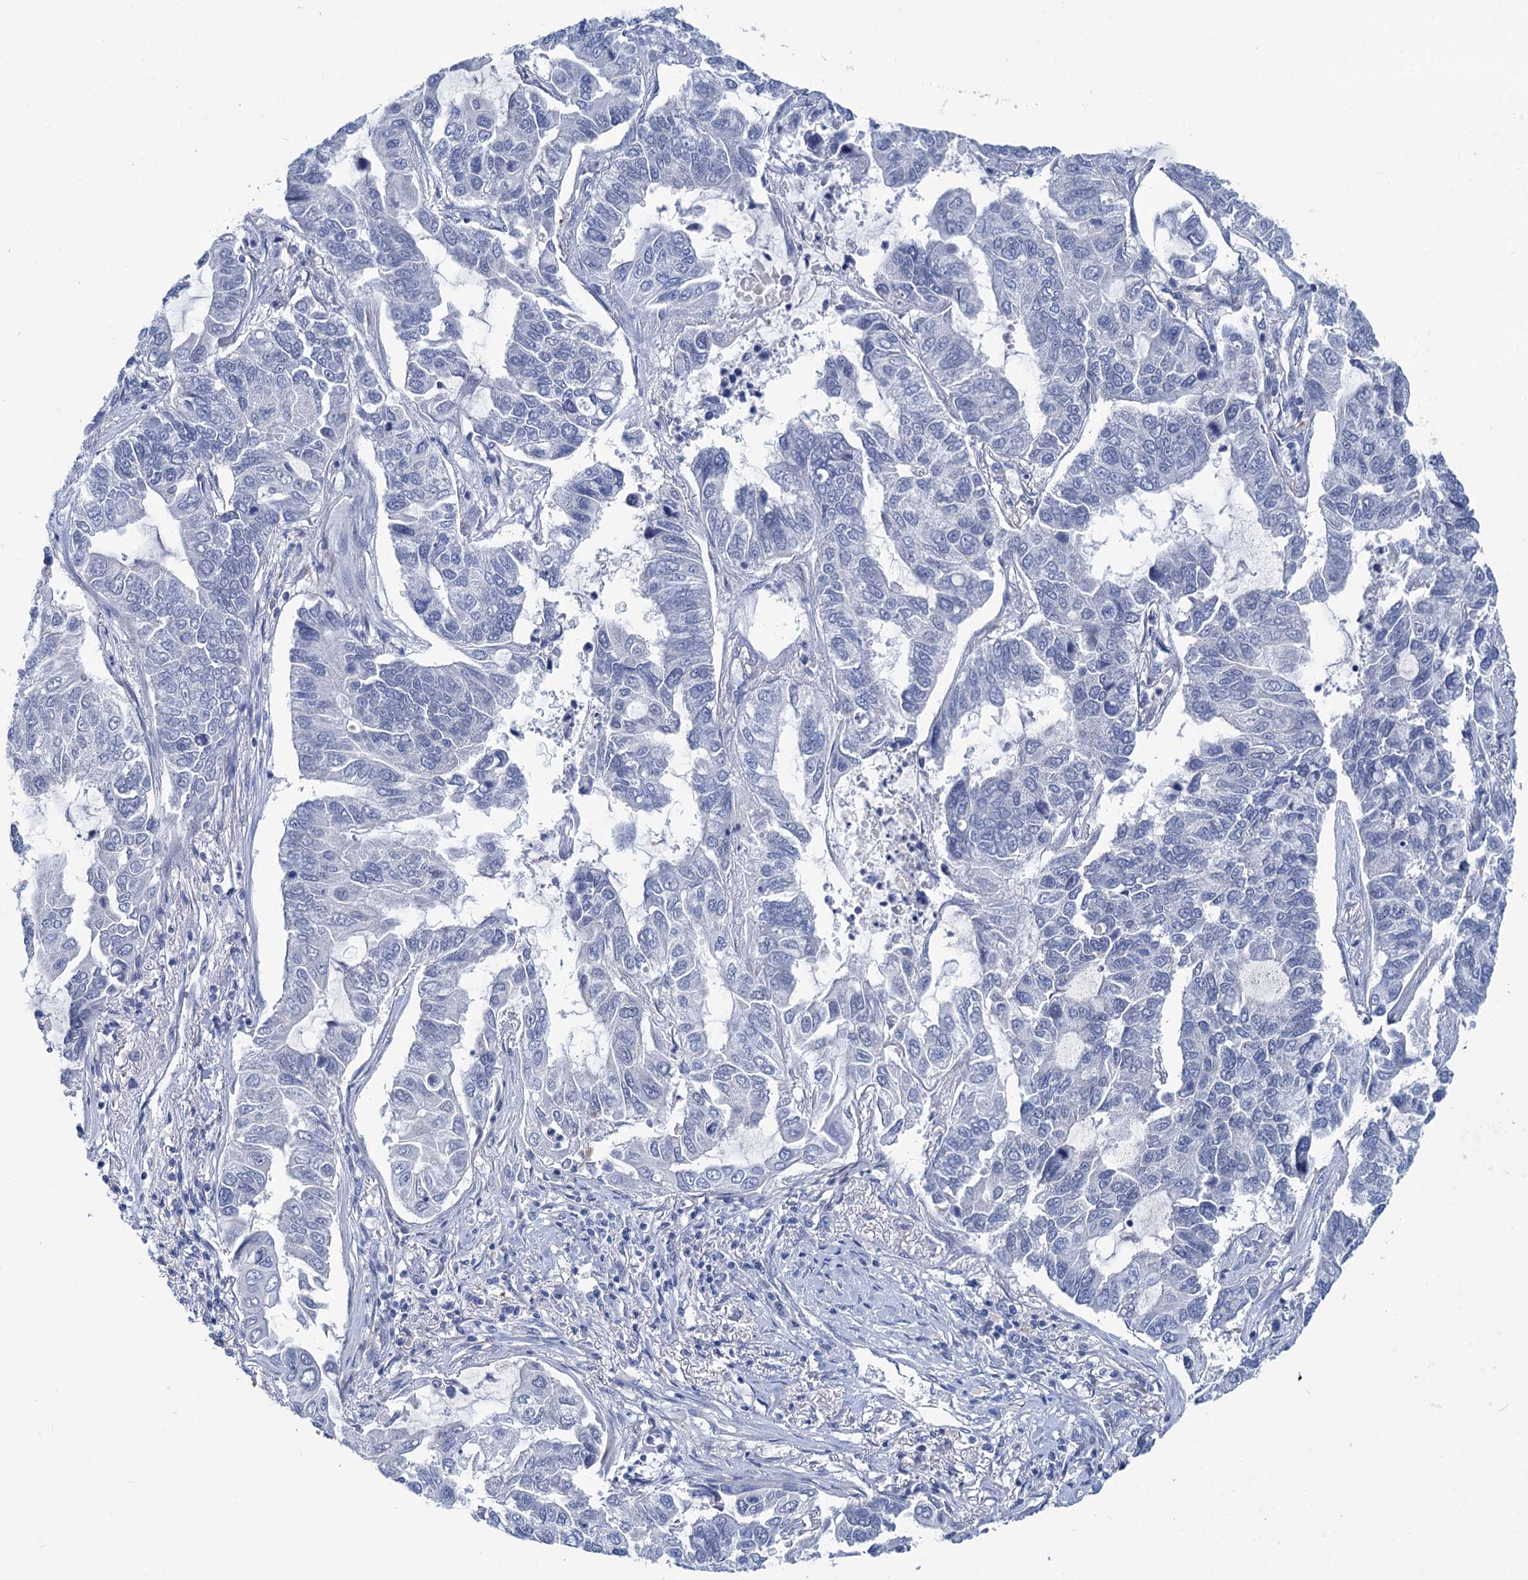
{"staining": {"intensity": "negative", "quantity": "none", "location": "none"}, "tissue": "lung cancer", "cell_type": "Tumor cells", "image_type": "cancer", "snomed": [{"axis": "morphology", "description": "Adenocarcinoma, NOS"}, {"axis": "topography", "description": "Lung"}], "caption": "Immunohistochemistry of adenocarcinoma (lung) shows no expression in tumor cells.", "gene": "CHDH", "patient": {"sex": "male", "age": 64}}